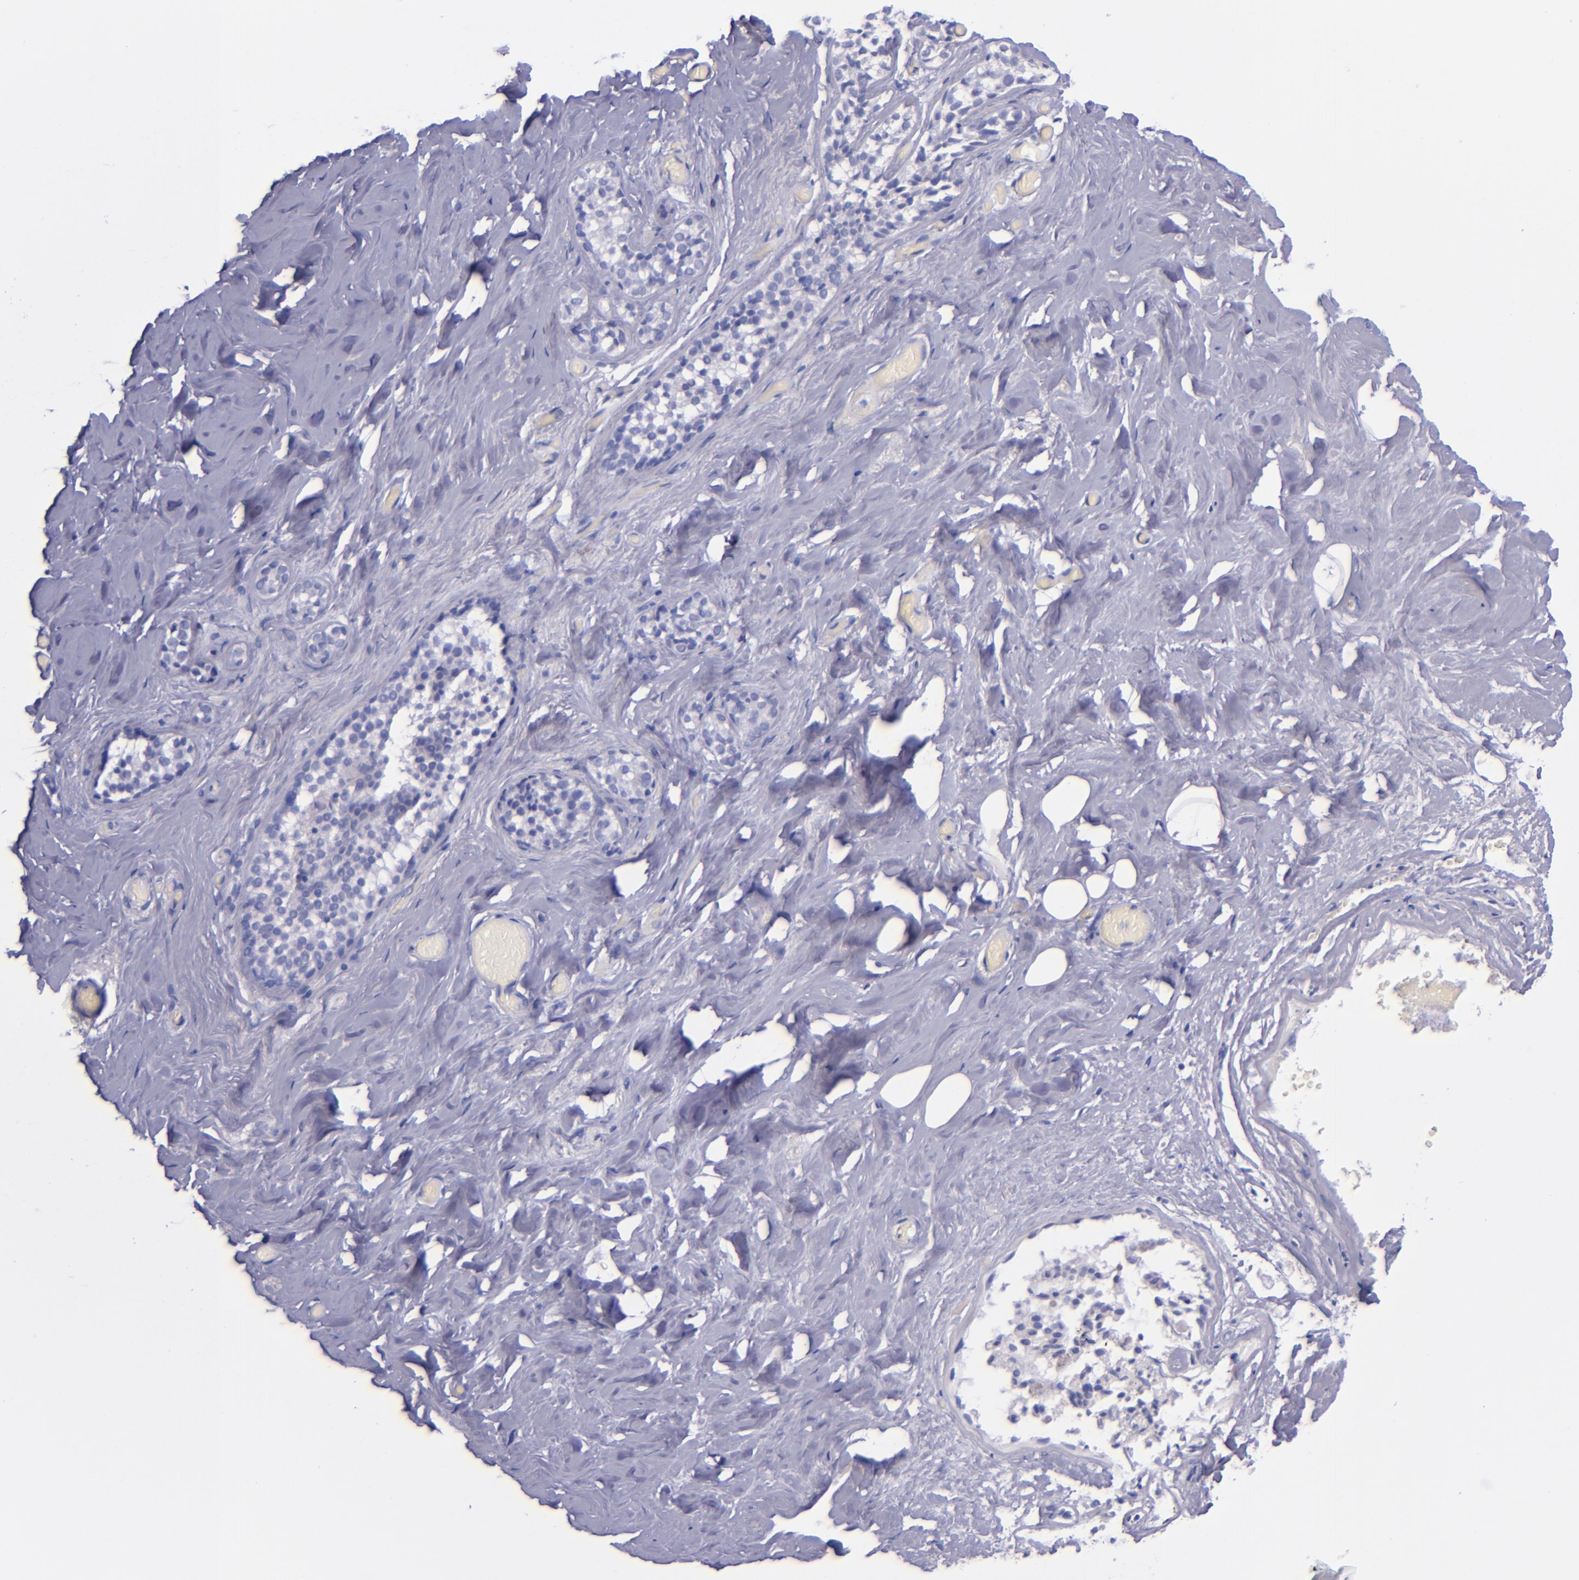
{"staining": {"intensity": "negative", "quantity": "none", "location": "none"}, "tissue": "breast", "cell_type": "Adipocytes", "image_type": "normal", "snomed": [{"axis": "morphology", "description": "Normal tissue, NOS"}, {"axis": "topography", "description": "Breast"}], "caption": "DAB immunohistochemical staining of unremarkable breast reveals no significant staining in adipocytes. (DAB (3,3'-diaminobenzidine) immunohistochemistry visualized using brightfield microscopy, high magnification).", "gene": "LAG3", "patient": {"sex": "female", "age": 75}}